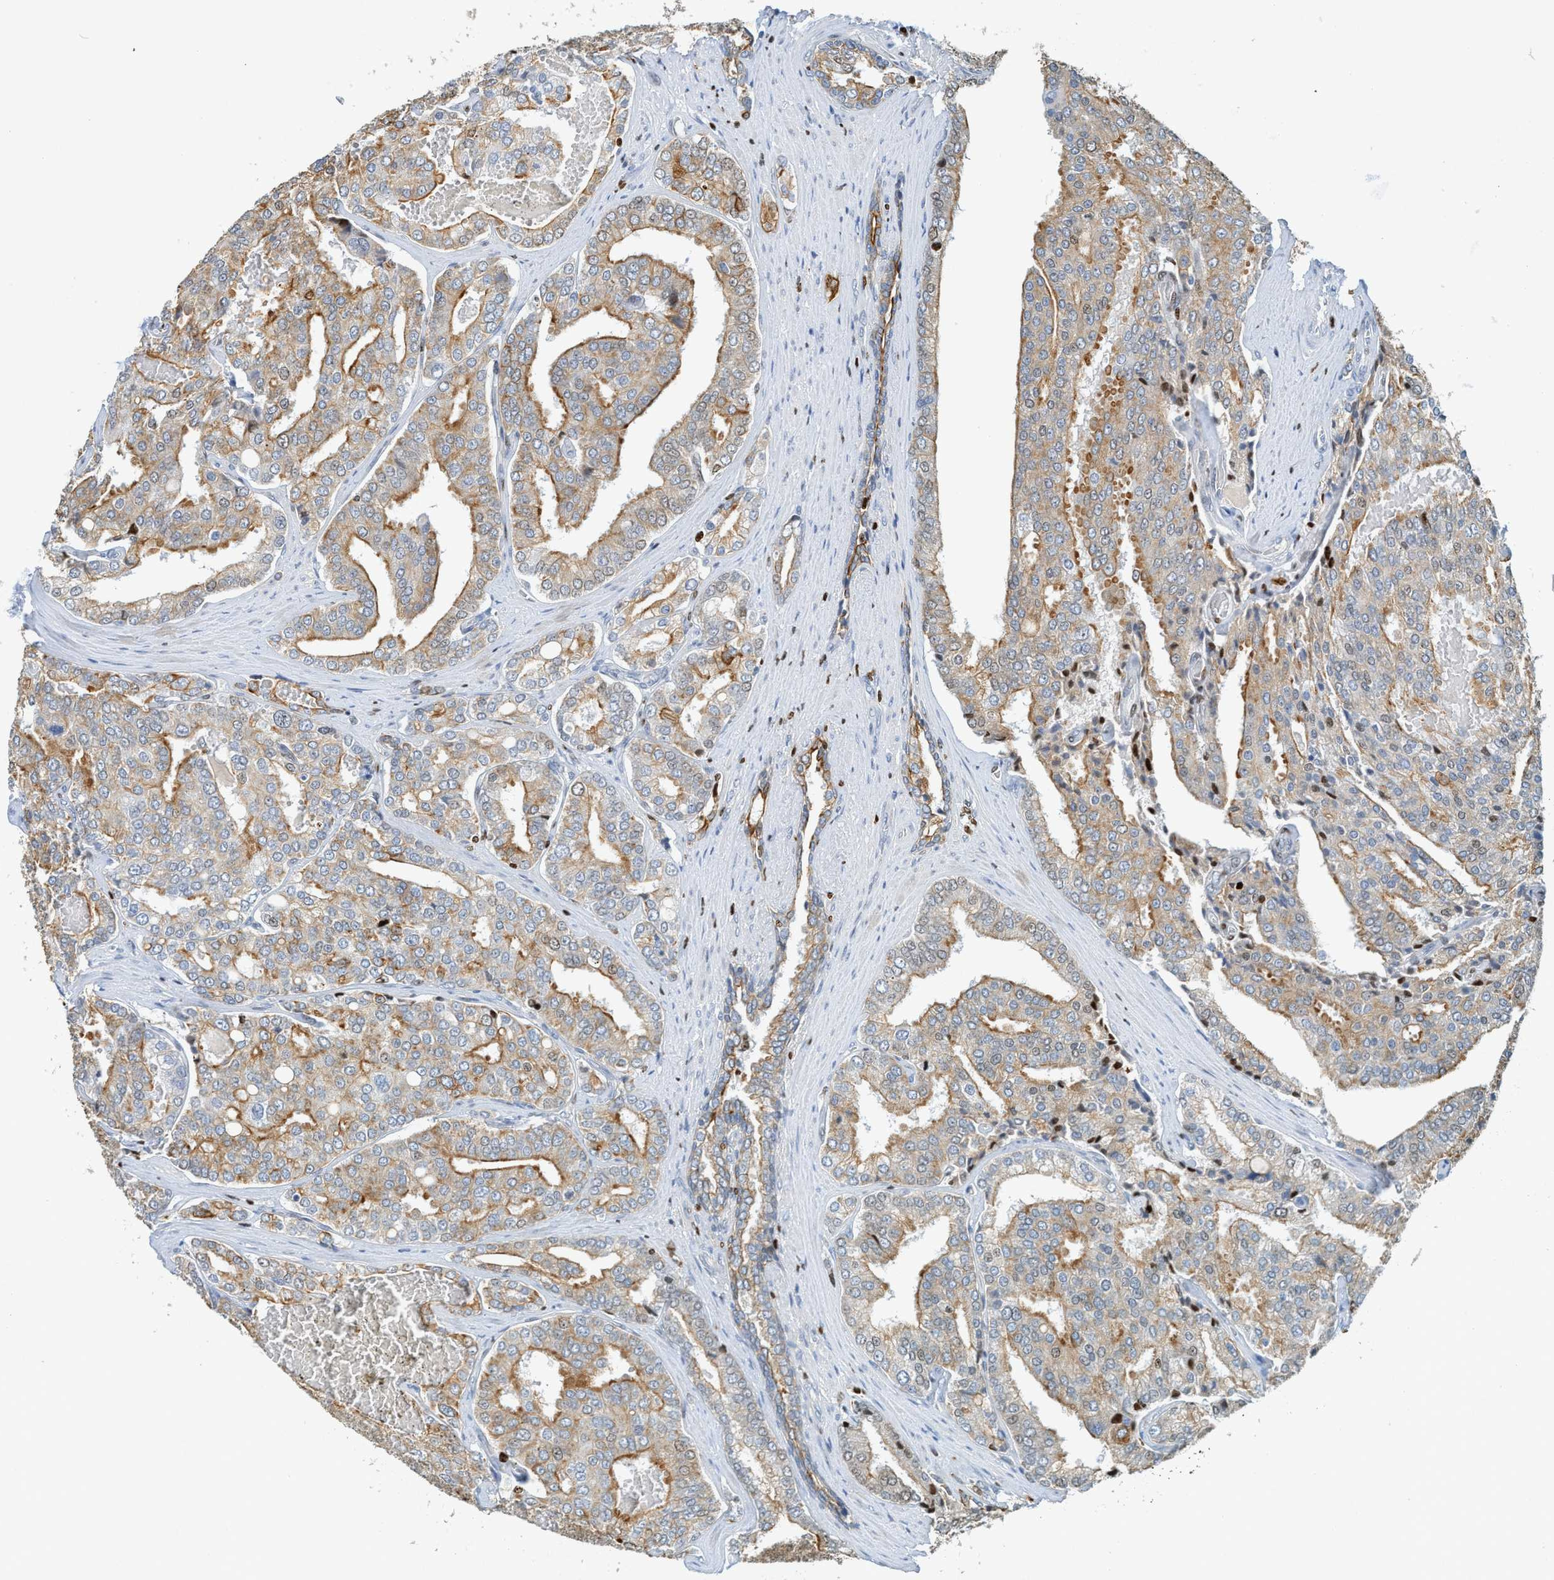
{"staining": {"intensity": "moderate", "quantity": "25%-75%", "location": "cytoplasmic/membranous"}, "tissue": "prostate cancer", "cell_type": "Tumor cells", "image_type": "cancer", "snomed": [{"axis": "morphology", "description": "Adenocarcinoma, High grade"}, {"axis": "topography", "description": "Prostate"}], "caption": "An immunohistochemistry (IHC) photomicrograph of neoplastic tissue is shown. Protein staining in brown highlights moderate cytoplasmic/membranous positivity in prostate cancer (adenocarcinoma (high-grade)) within tumor cells. The protein of interest is shown in brown color, while the nuclei are stained blue.", "gene": "SH3D19", "patient": {"sex": "male", "age": 50}}